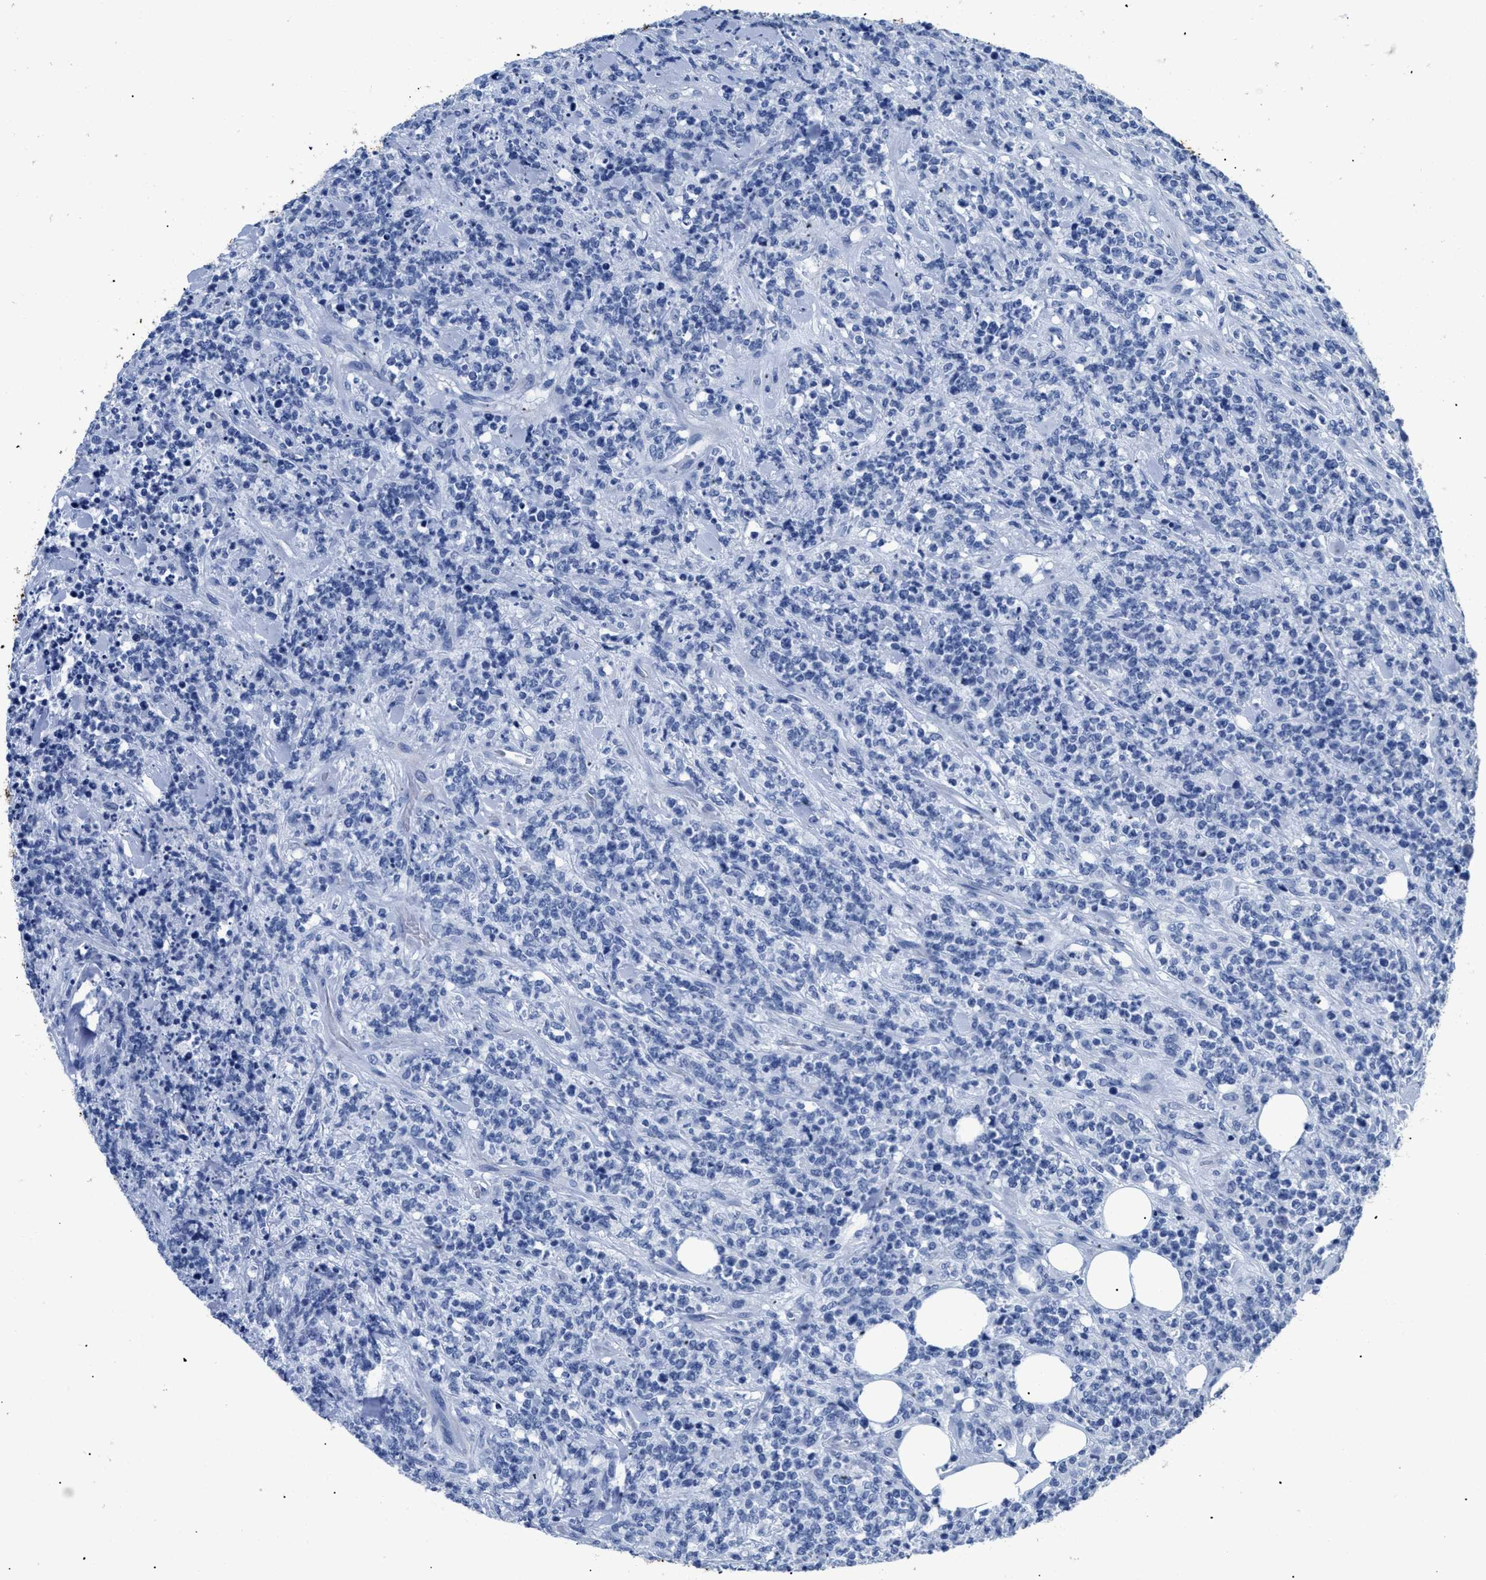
{"staining": {"intensity": "negative", "quantity": "none", "location": "none"}, "tissue": "lymphoma", "cell_type": "Tumor cells", "image_type": "cancer", "snomed": [{"axis": "morphology", "description": "Malignant lymphoma, non-Hodgkin's type, High grade"}, {"axis": "topography", "description": "Soft tissue"}], "caption": "High magnification brightfield microscopy of lymphoma stained with DAB (3,3'-diaminobenzidine) (brown) and counterstained with hematoxylin (blue): tumor cells show no significant staining.", "gene": "DLC1", "patient": {"sex": "male", "age": 18}}